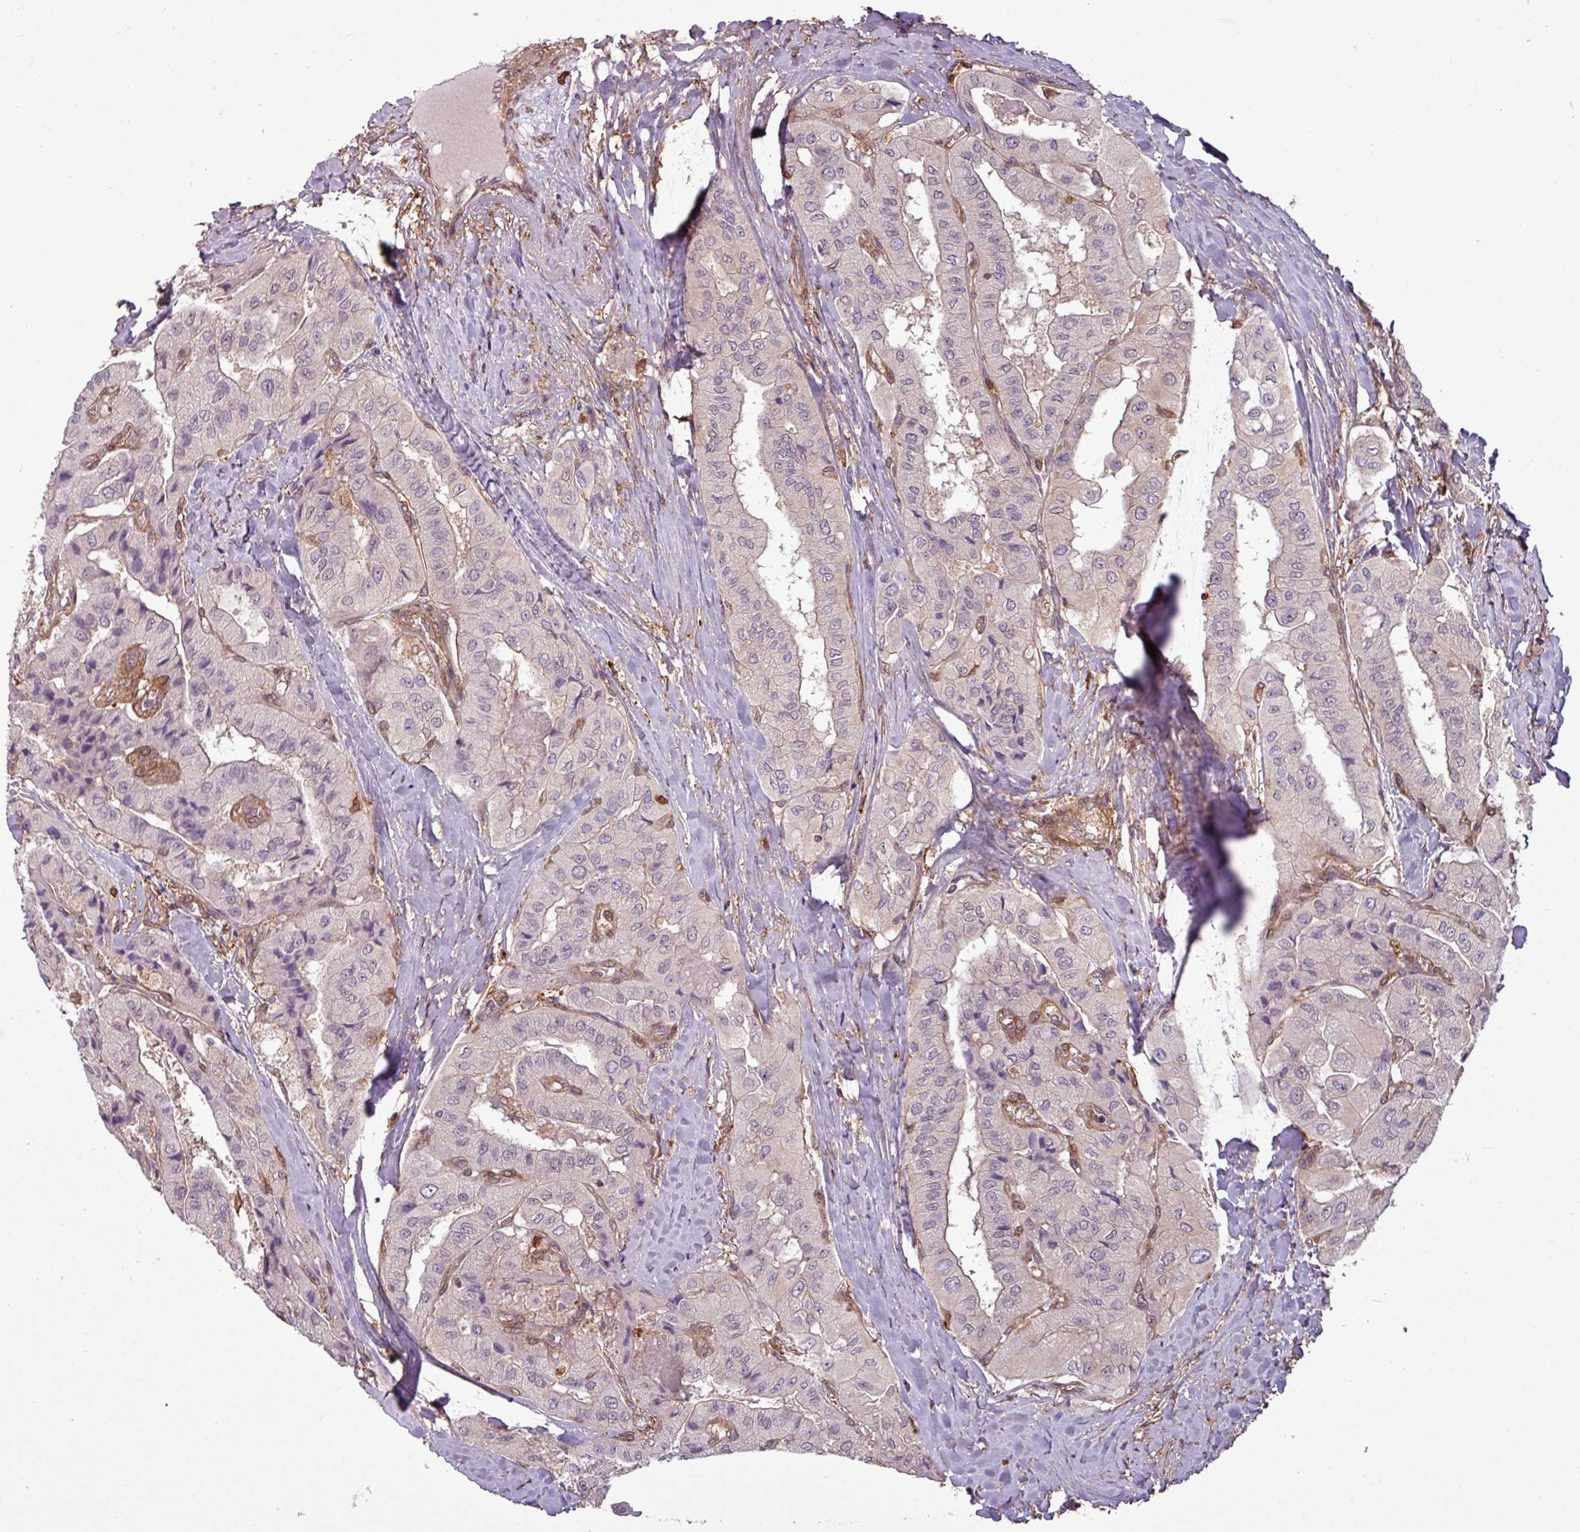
{"staining": {"intensity": "negative", "quantity": "none", "location": "none"}, "tissue": "thyroid cancer", "cell_type": "Tumor cells", "image_type": "cancer", "snomed": [{"axis": "morphology", "description": "Normal tissue, NOS"}, {"axis": "morphology", "description": "Papillary adenocarcinoma, NOS"}, {"axis": "topography", "description": "Thyroid gland"}], "caption": "Immunohistochemical staining of thyroid cancer reveals no significant positivity in tumor cells. Brightfield microscopy of immunohistochemistry stained with DAB (brown) and hematoxylin (blue), captured at high magnification.", "gene": "SH3BGRL", "patient": {"sex": "female", "age": 59}}